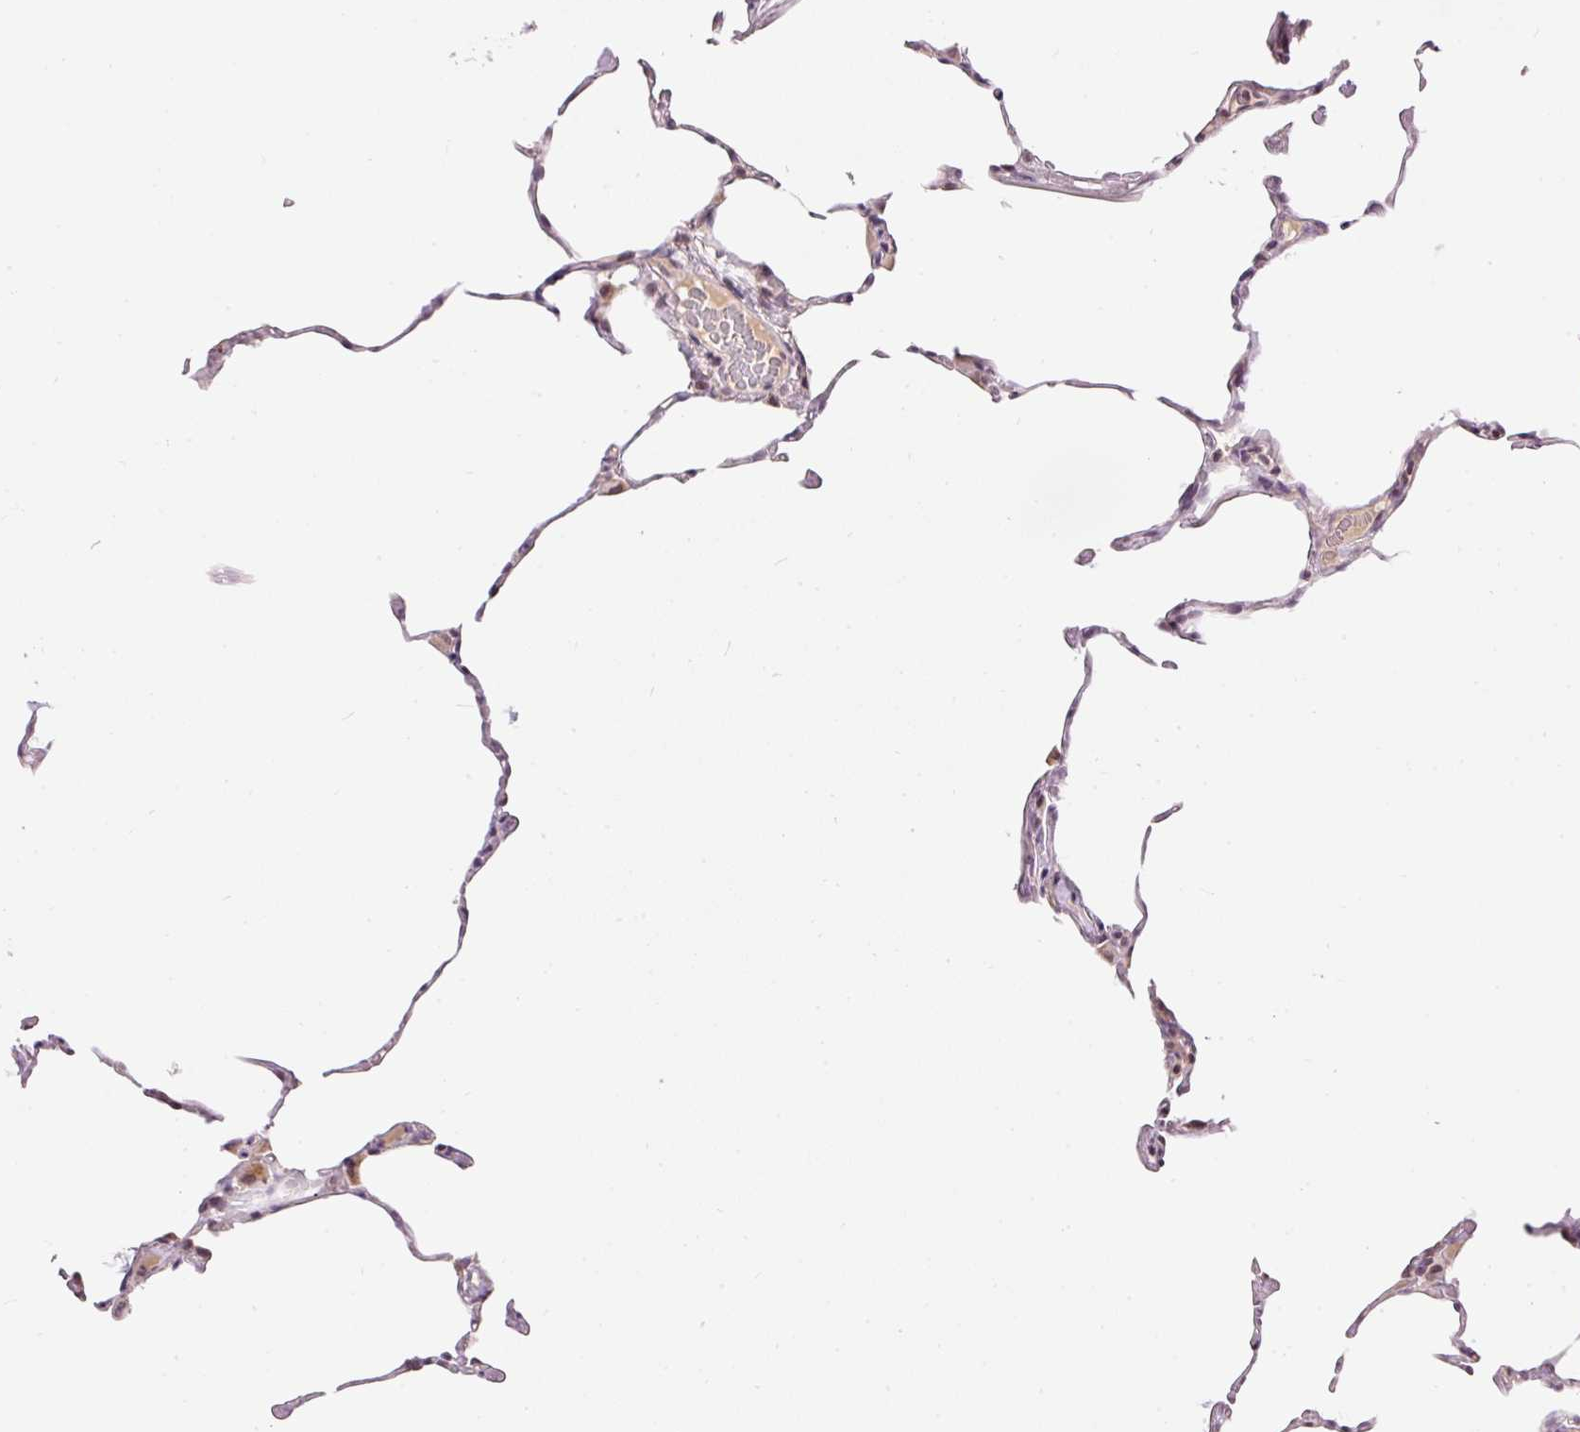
{"staining": {"intensity": "negative", "quantity": "none", "location": "none"}, "tissue": "lung", "cell_type": "Alveolar cells", "image_type": "normal", "snomed": [{"axis": "morphology", "description": "Normal tissue, NOS"}, {"axis": "topography", "description": "Lung"}], "caption": "Immunohistochemistry (IHC) of benign human lung reveals no expression in alveolar cells. (DAB (3,3'-diaminobenzidine) immunohistochemistry (IHC) with hematoxylin counter stain).", "gene": "ABHD11", "patient": {"sex": "female", "age": 57}}